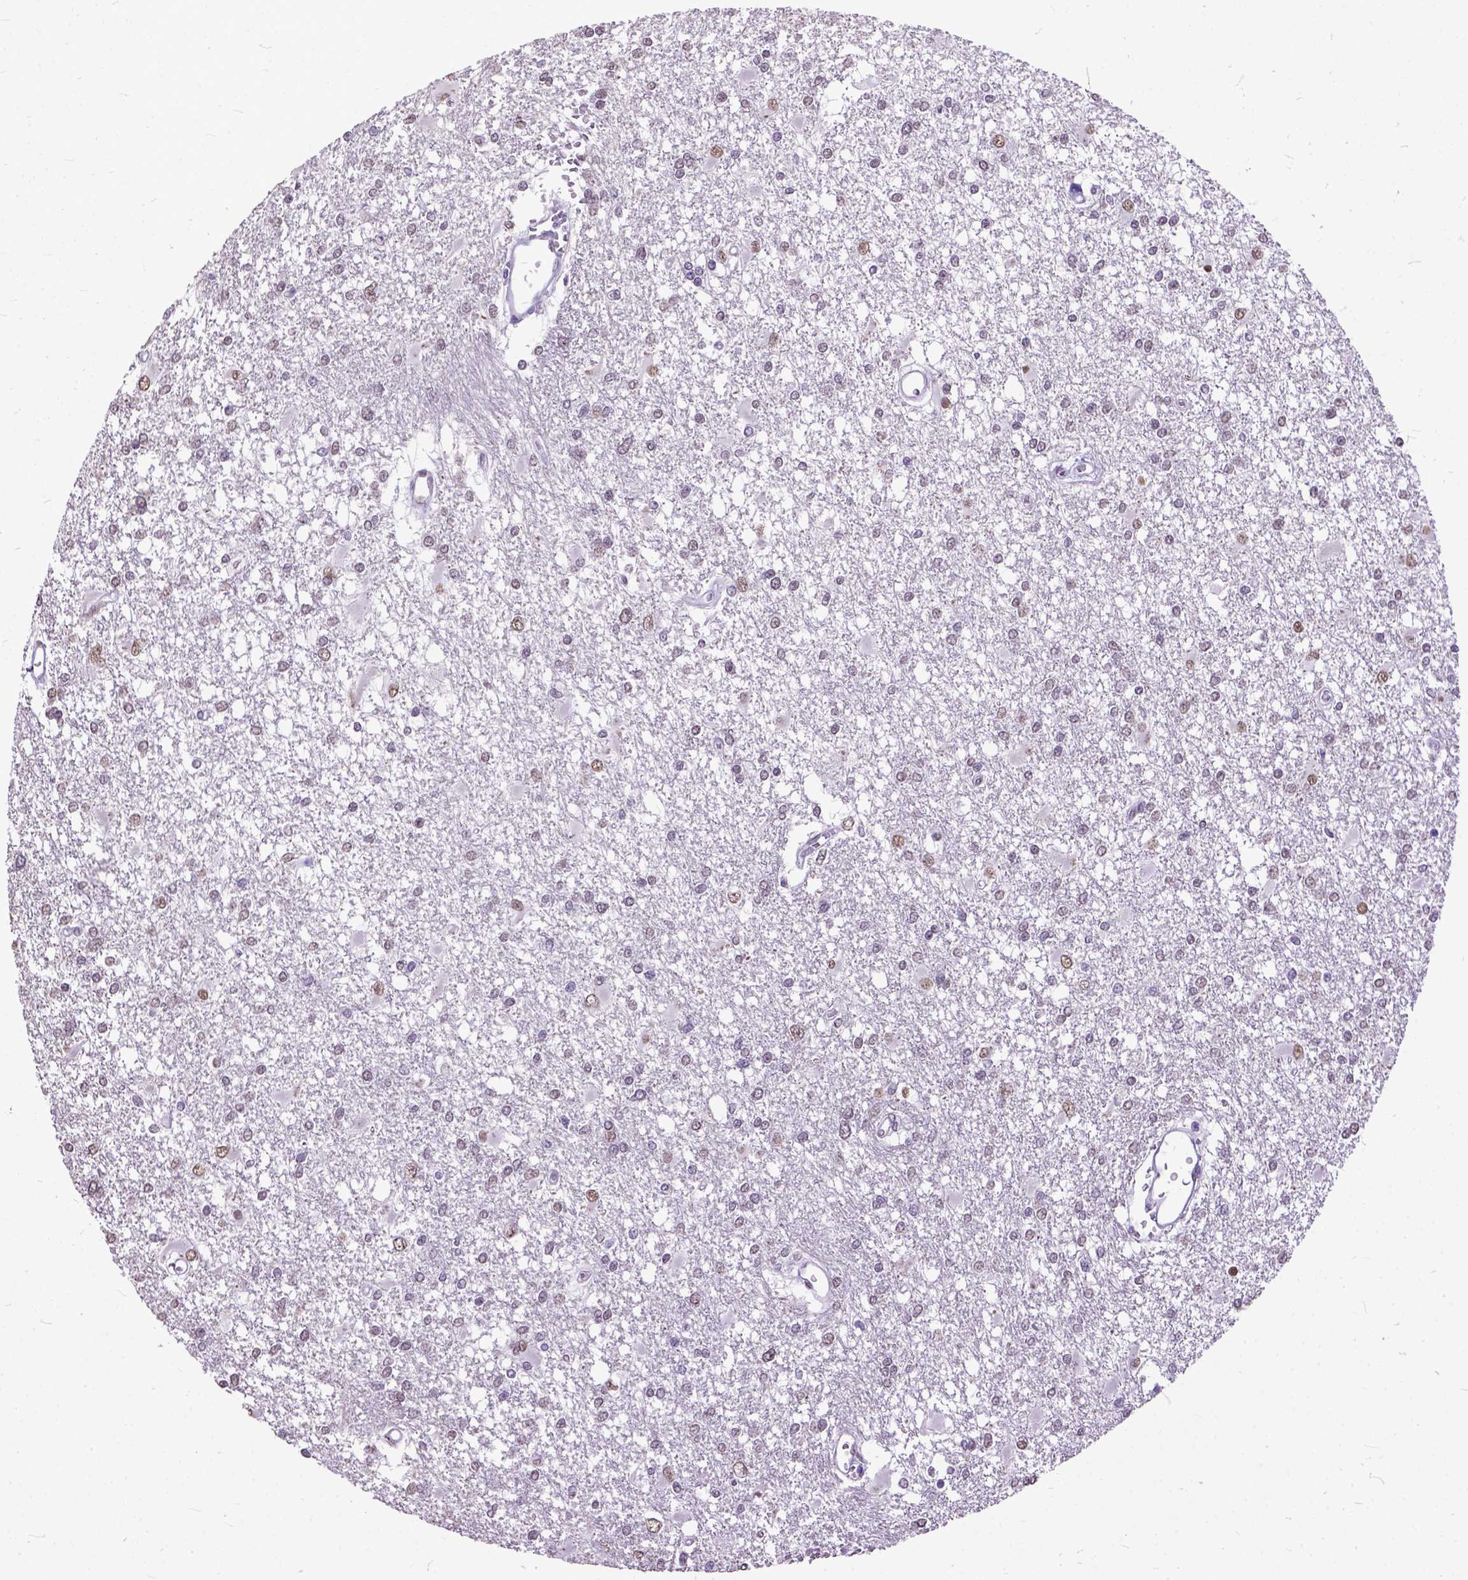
{"staining": {"intensity": "weak", "quantity": "25%-75%", "location": "nuclear"}, "tissue": "glioma", "cell_type": "Tumor cells", "image_type": "cancer", "snomed": [{"axis": "morphology", "description": "Glioma, malignant, High grade"}, {"axis": "topography", "description": "Cerebral cortex"}], "caption": "A brown stain shows weak nuclear expression of a protein in glioma tumor cells. The protein of interest is shown in brown color, while the nuclei are stained blue.", "gene": "MARCHF10", "patient": {"sex": "male", "age": 79}}